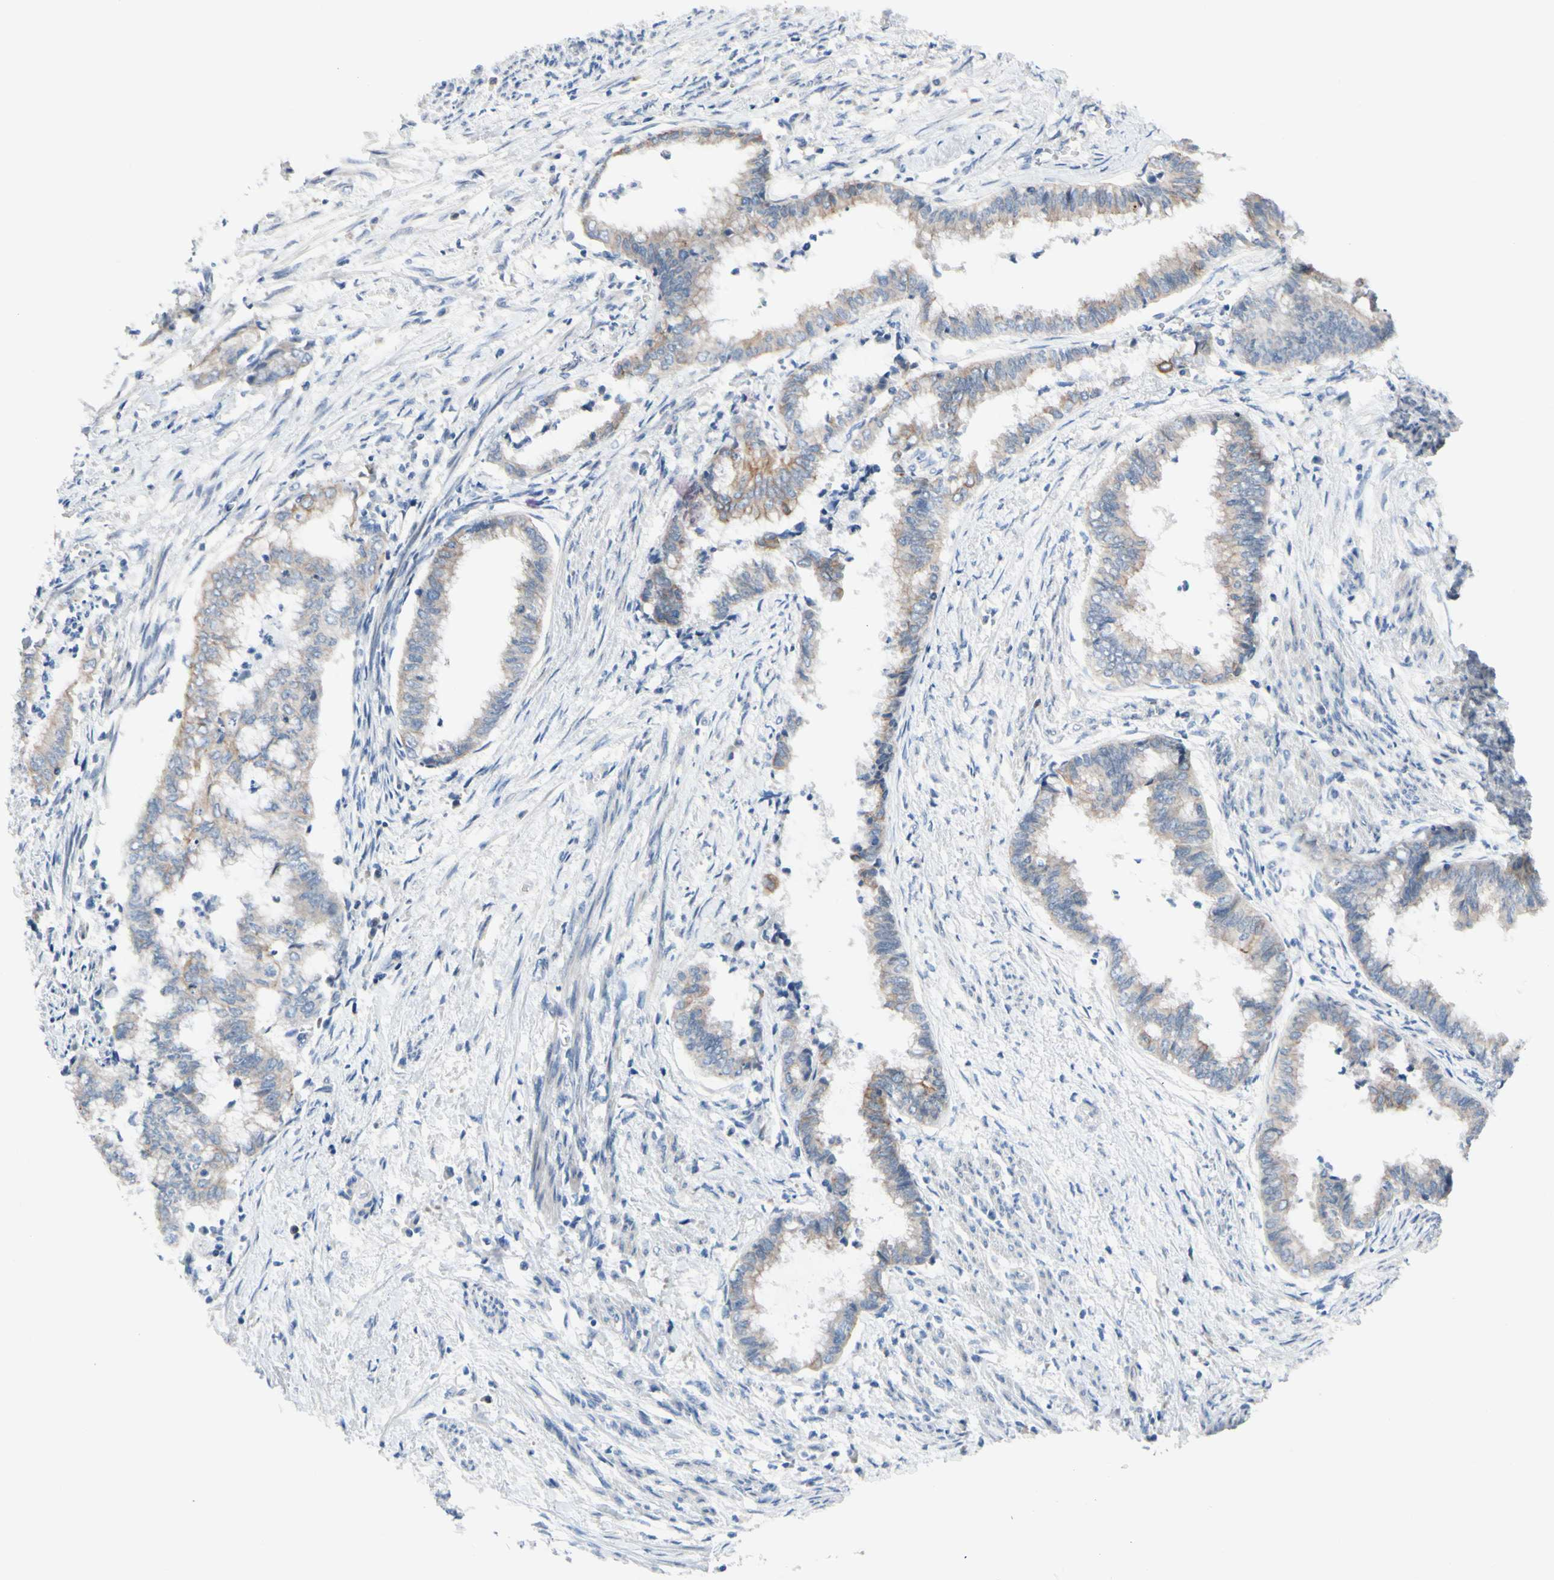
{"staining": {"intensity": "weak", "quantity": "25%-75%", "location": "cytoplasmic/membranous"}, "tissue": "endometrial cancer", "cell_type": "Tumor cells", "image_type": "cancer", "snomed": [{"axis": "morphology", "description": "Necrosis, NOS"}, {"axis": "morphology", "description": "Adenocarcinoma, NOS"}, {"axis": "topography", "description": "Endometrium"}], "caption": "An image of human adenocarcinoma (endometrial) stained for a protein shows weak cytoplasmic/membranous brown staining in tumor cells.", "gene": "ZNF132", "patient": {"sex": "female", "age": 79}}